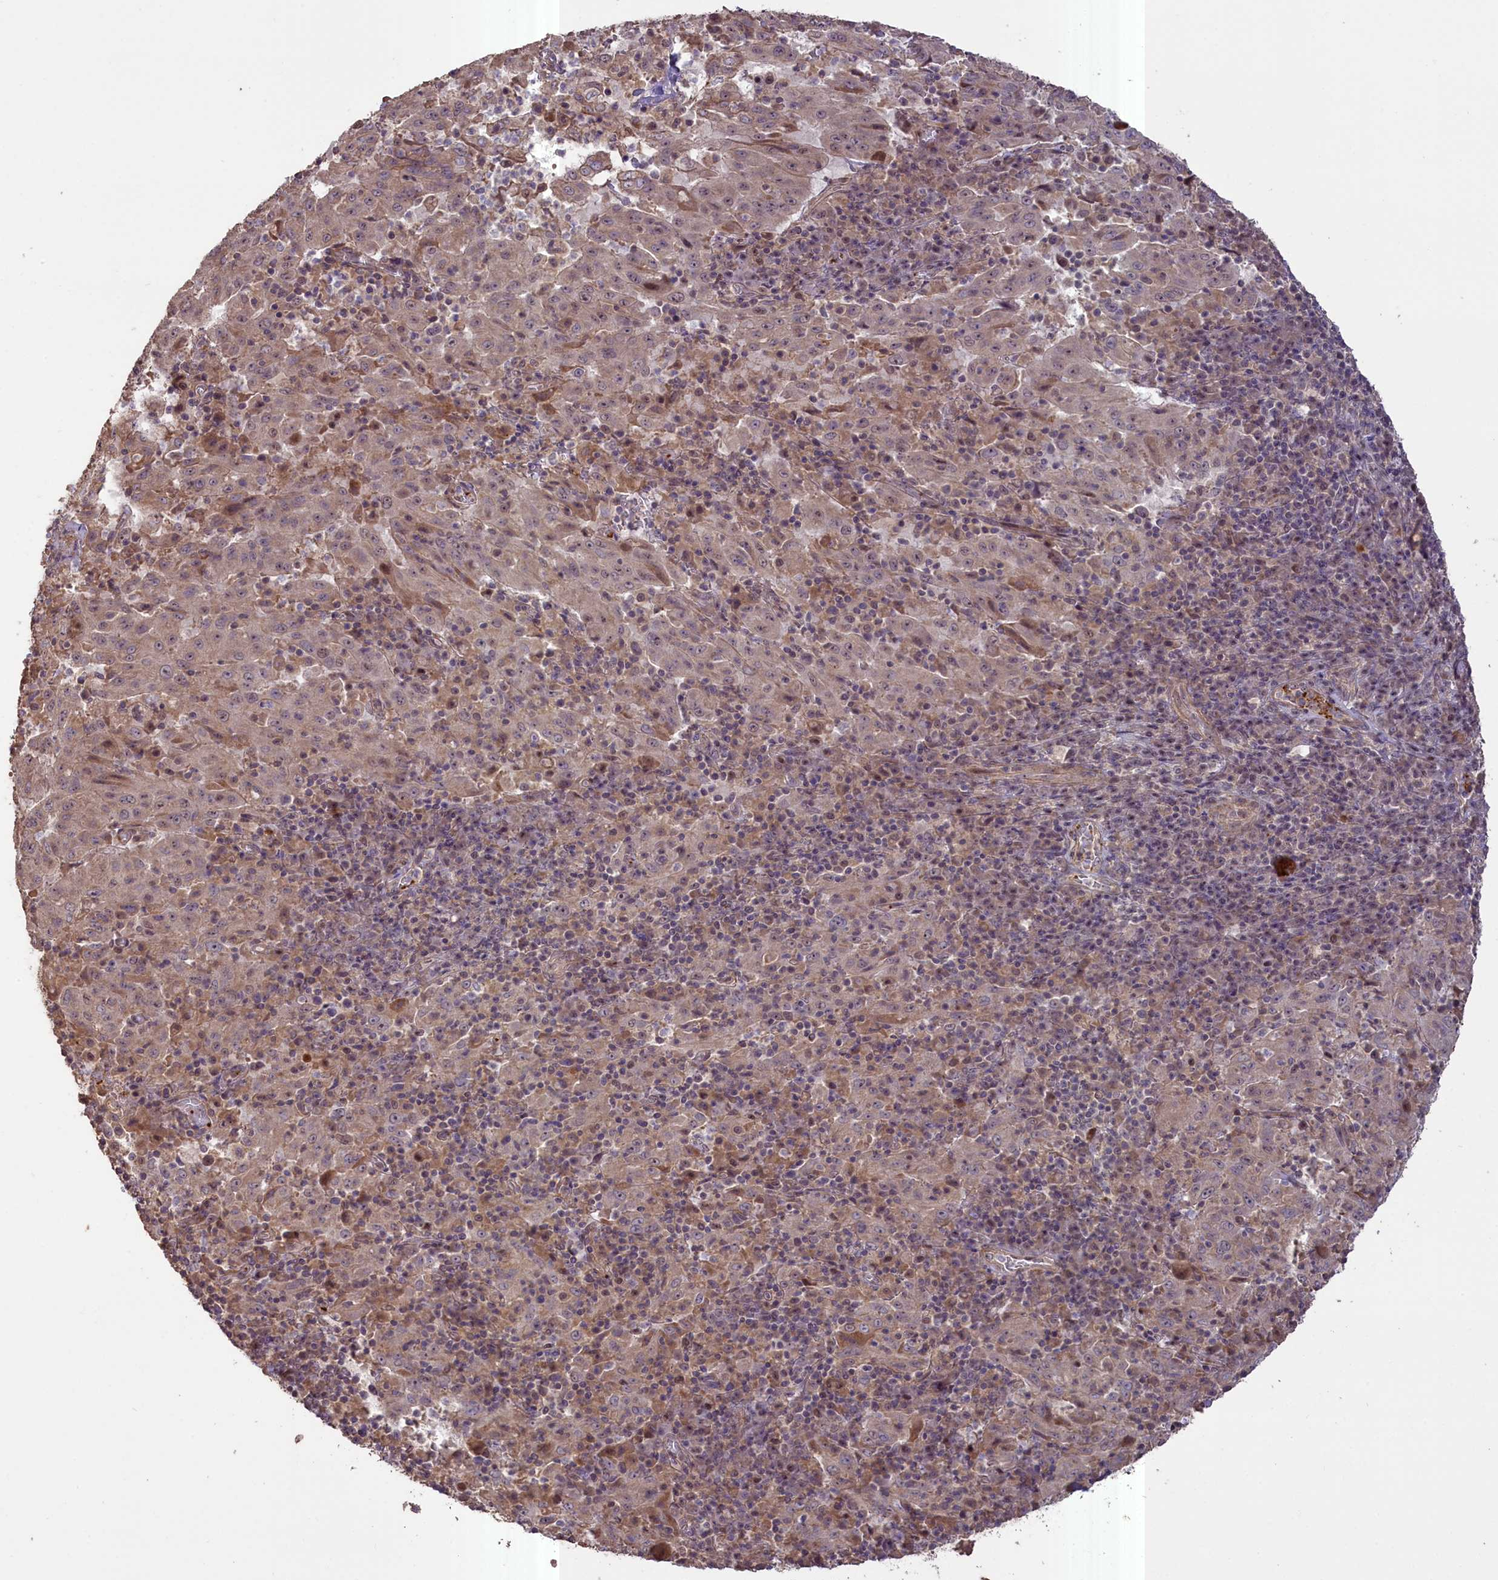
{"staining": {"intensity": "weak", "quantity": "25%-75%", "location": "cytoplasmic/membranous"}, "tissue": "pancreatic cancer", "cell_type": "Tumor cells", "image_type": "cancer", "snomed": [{"axis": "morphology", "description": "Adenocarcinoma, NOS"}, {"axis": "topography", "description": "Pancreas"}], "caption": "IHC staining of pancreatic cancer (adenocarcinoma), which demonstrates low levels of weak cytoplasmic/membranous expression in approximately 25%-75% of tumor cells indicating weak cytoplasmic/membranous protein staining. The staining was performed using DAB (3,3'-diaminobenzidine) (brown) for protein detection and nuclei were counterstained in hematoxylin (blue).", "gene": "FUZ", "patient": {"sex": "male", "age": 63}}